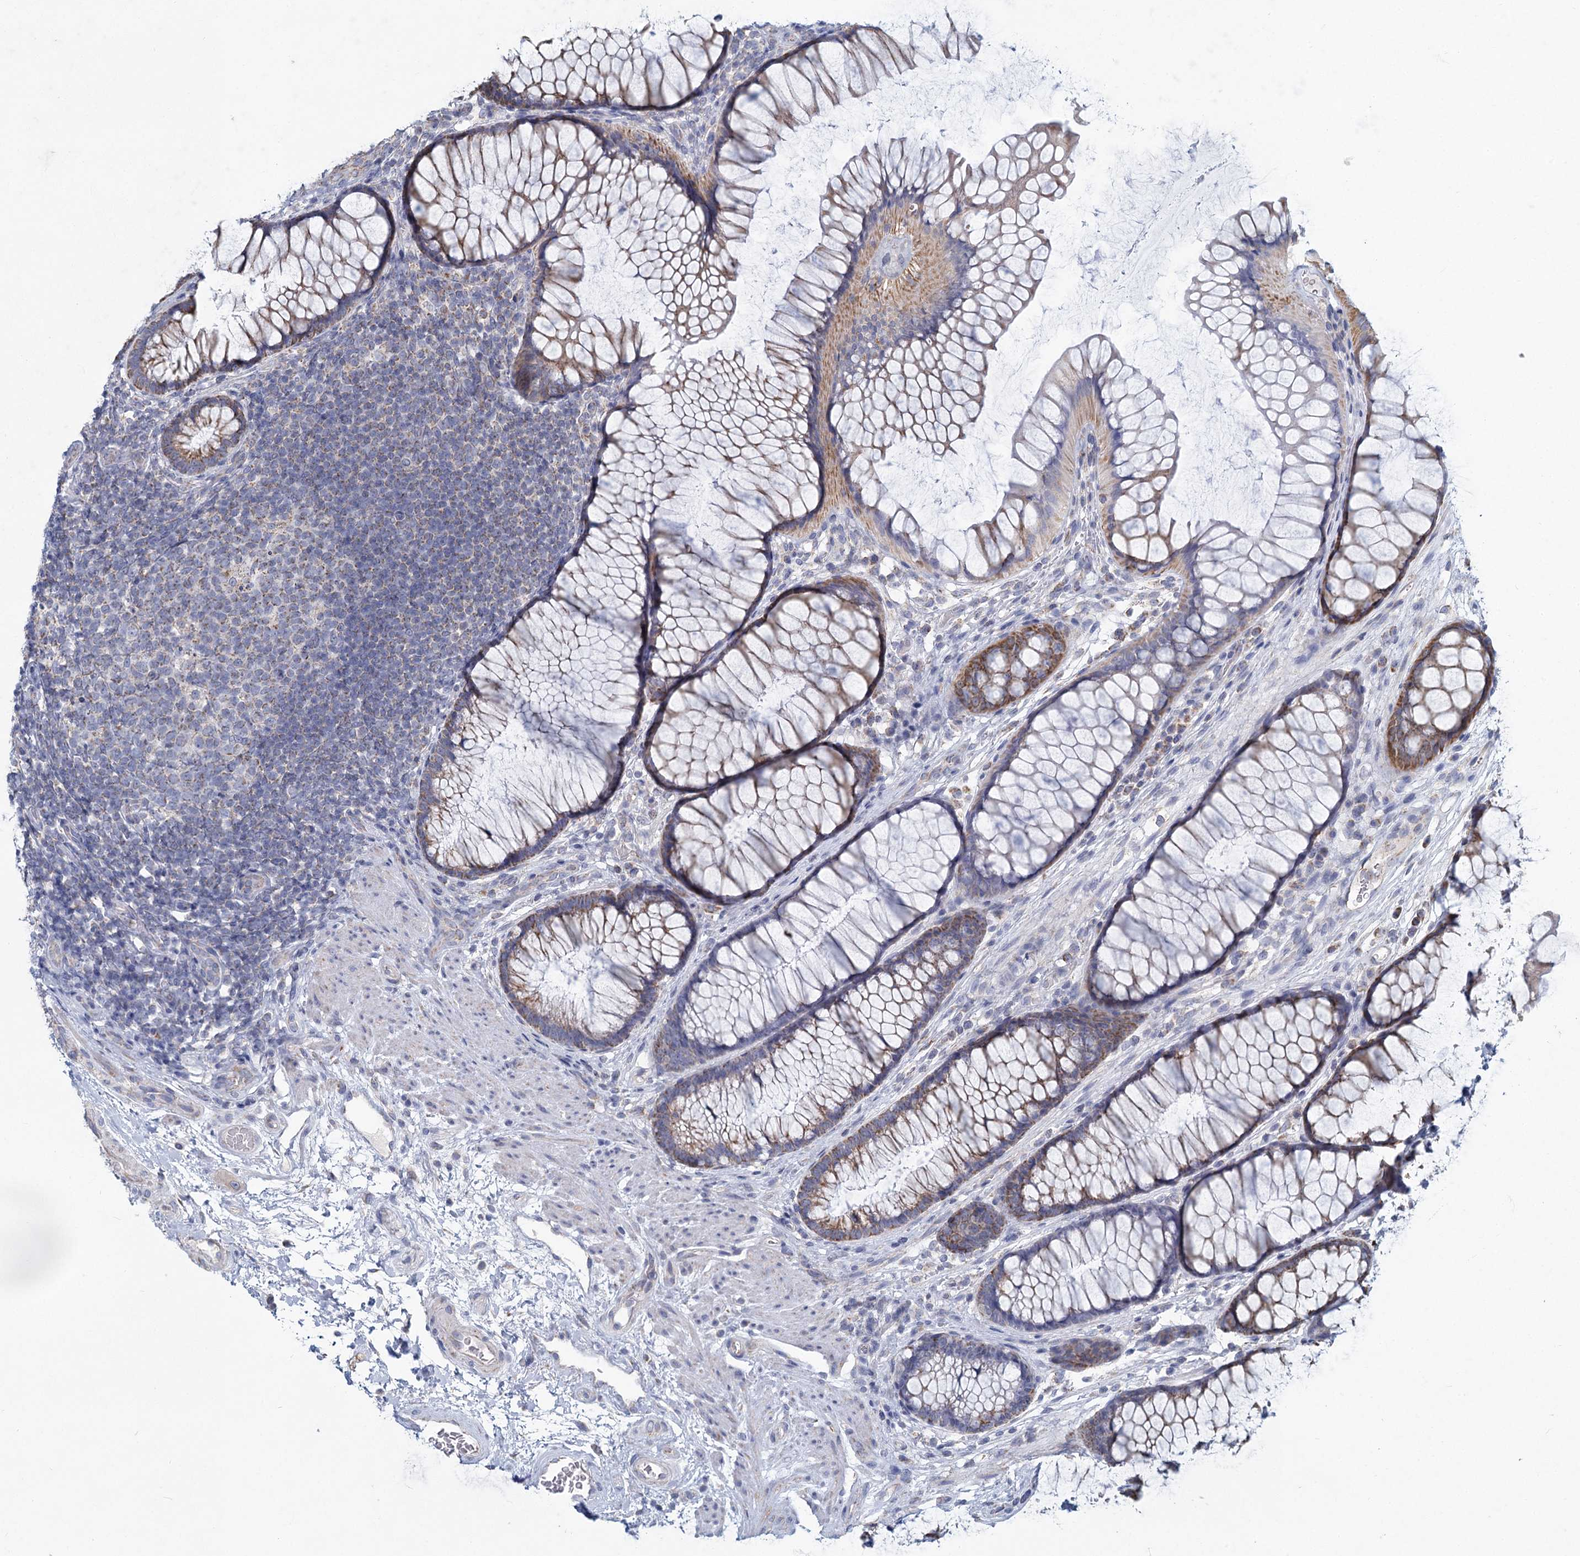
{"staining": {"intensity": "negative", "quantity": "none", "location": "none"}, "tissue": "colon", "cell_type": "Endothelial cells", "image_type": "normal", "snomed": [{"axis": "morphology", "description": "Normal tissue, NOS"}, {"axis": "topography", "description": "Colon"}], "caption": "A high-resolution photomicrograph shows IHC staining of normal colon, which exhibits no significant positivity in endothelial cells. (DAB immunohistochemistry with hematoxylin counter stain).", "gene": "NDUFC2", "patient": {"sex": "female", "age": 82}}